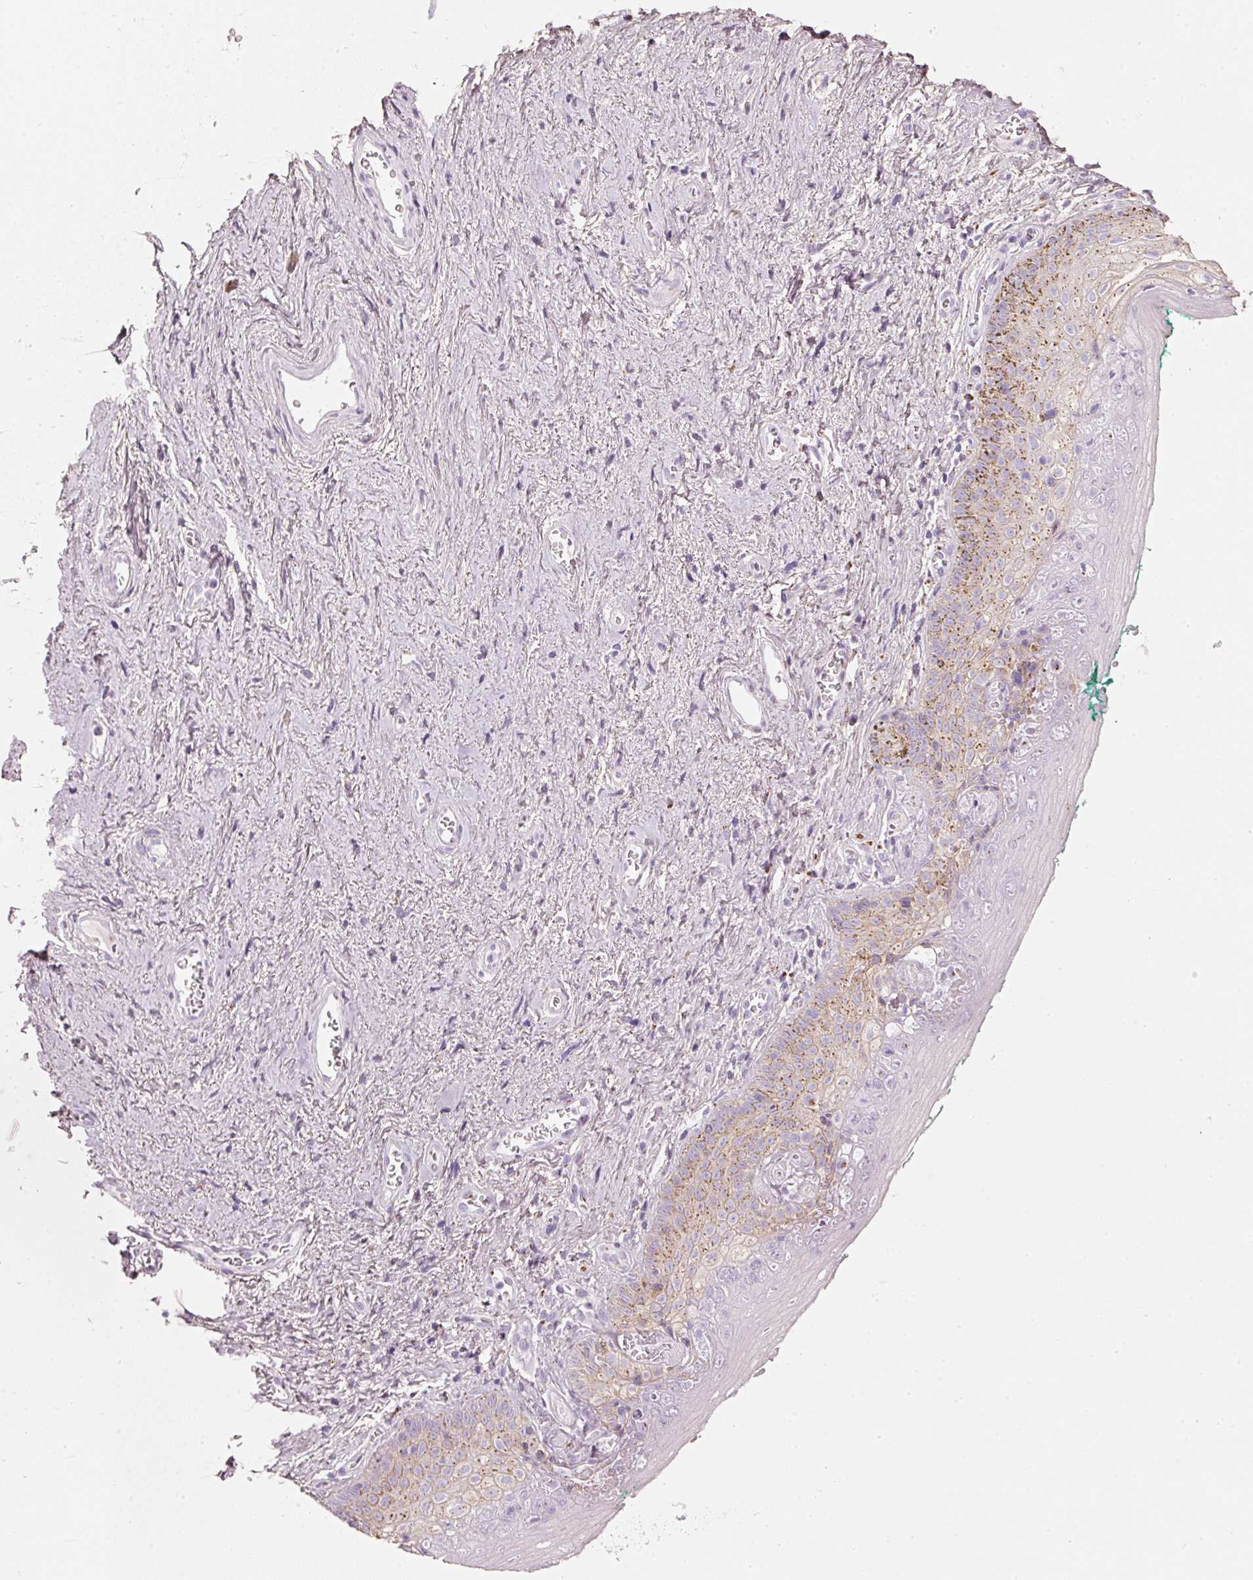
{"staining": {"intensity": "moderate", "quantity": "<25%", "location": "cytoplasmic/membranous"}, "tissue": "vagina", "cell_type": "Squamous epithelial cells", "image_type": "normal", "snomed": [{"axis": "morphology", "description": "Normal tissue, NOS"}, {"axis": "topography", "description": "Vulva"}, {"axis": "topography", "description": "Vagina"}, {"axis": "topography", "description": "Peripheral nerve tissue"}], "caption": "Immunohistochemistry image of benign vagina: vagina stained using immunohistochemistry (IHC) shows low levels of moderate protein expression localized specifically in the cytoplasmic/membranous of squamous epithelial cells, appearing as a cytoplasmic/membranous brown color.", "gene": "PDXDC1", "patient": {"sex": "female", "age": 66}}